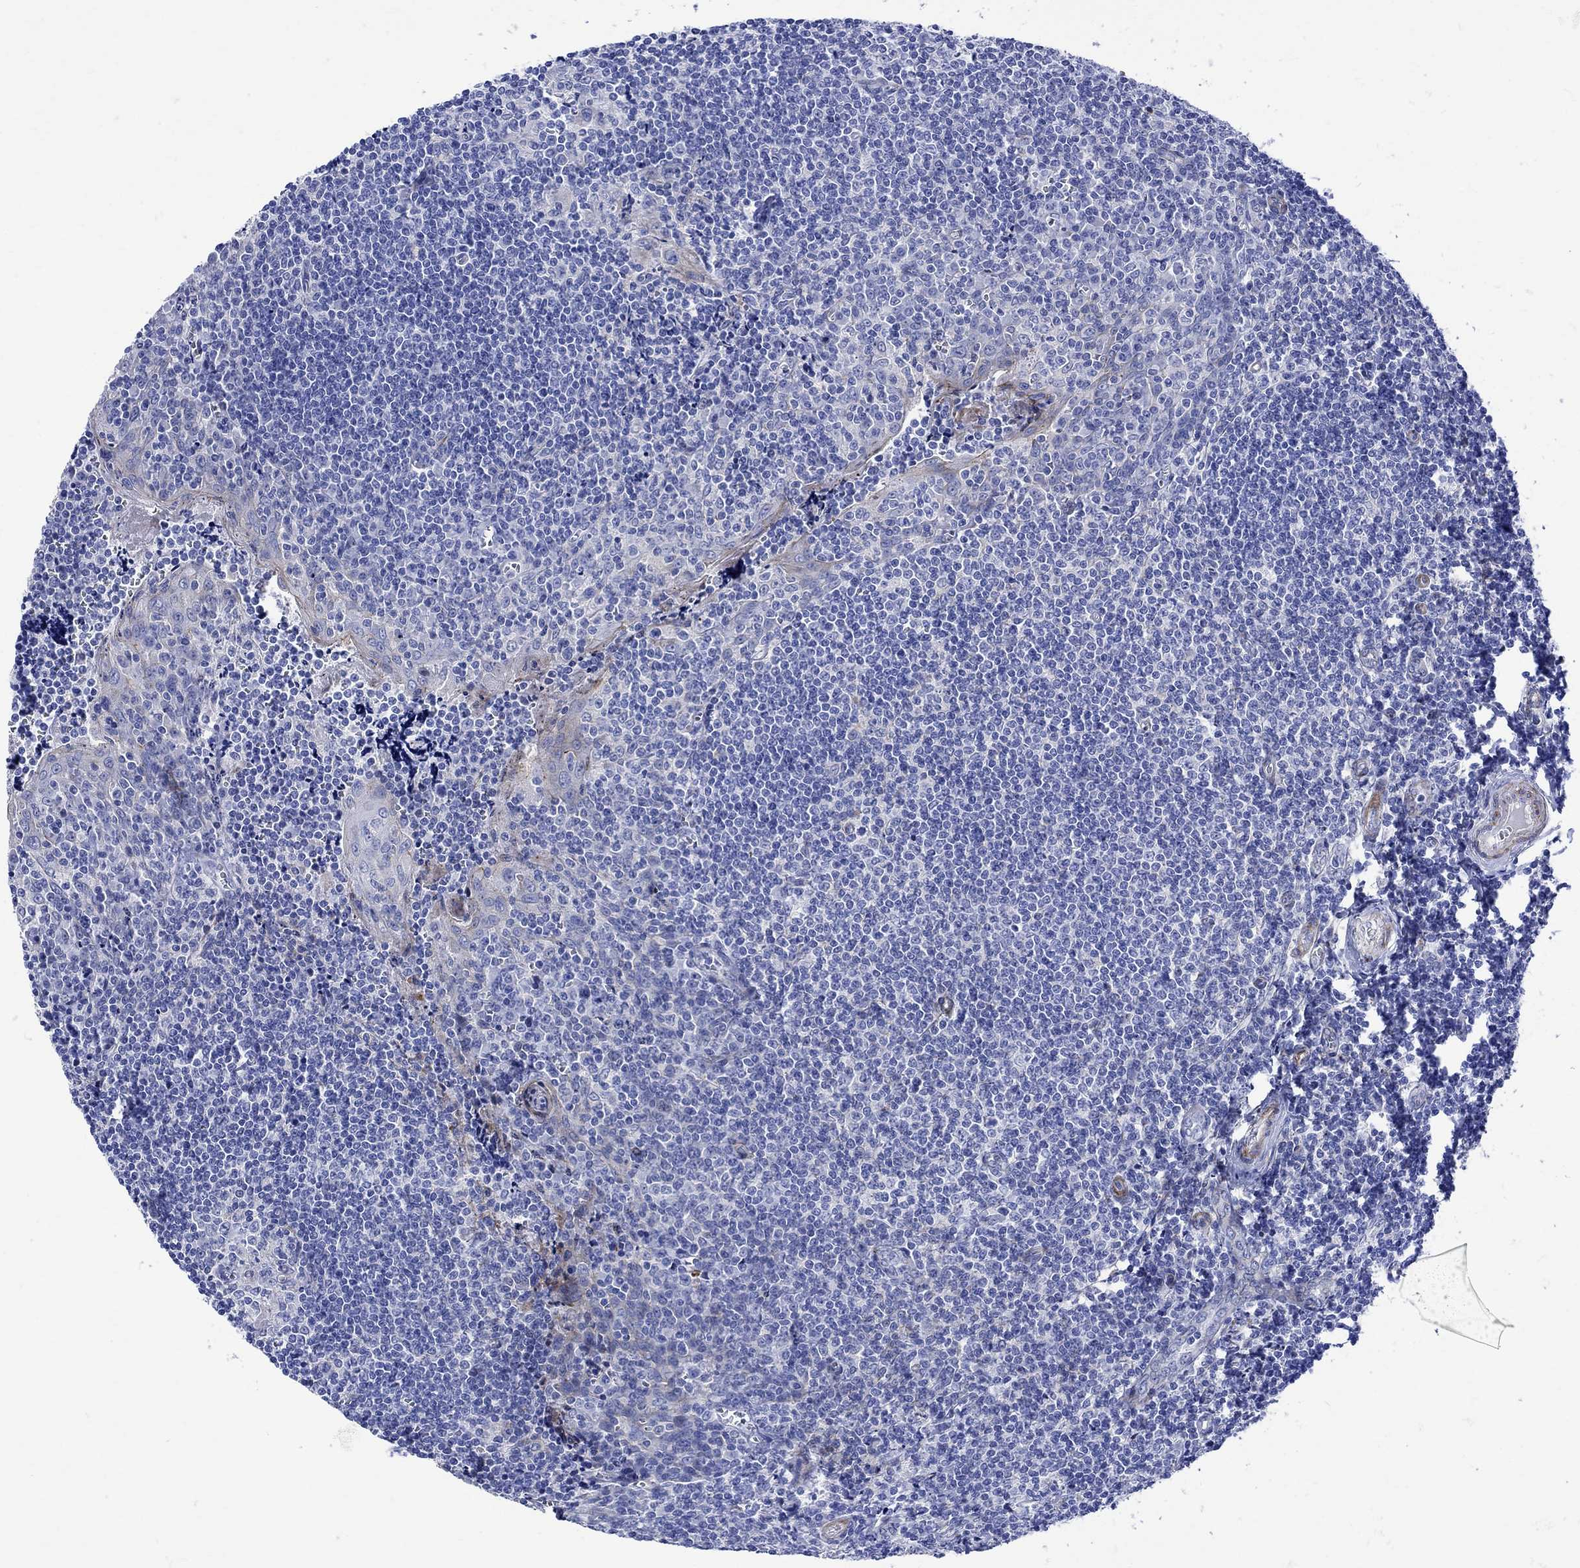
{"staining": {"intensity": "negative", "quantity": "none", "location": "none"}, "tissue": "tonsil", "cell_type": "Germinal center cells", "image_type": "normal", "snomed": [{"axis": "morphology", "description": "Normal tissue, NOS"}, {"axis": "morphology", "description": "Inflammation, NOS"}, {"axis": "topography", "description": "Tonsil"}], "caption": "Histopathology image shows no protein expression in germinal center cells of normal tonsil.", "gene": "PARVB", "patient": {"sex": "female", "age": 31}}